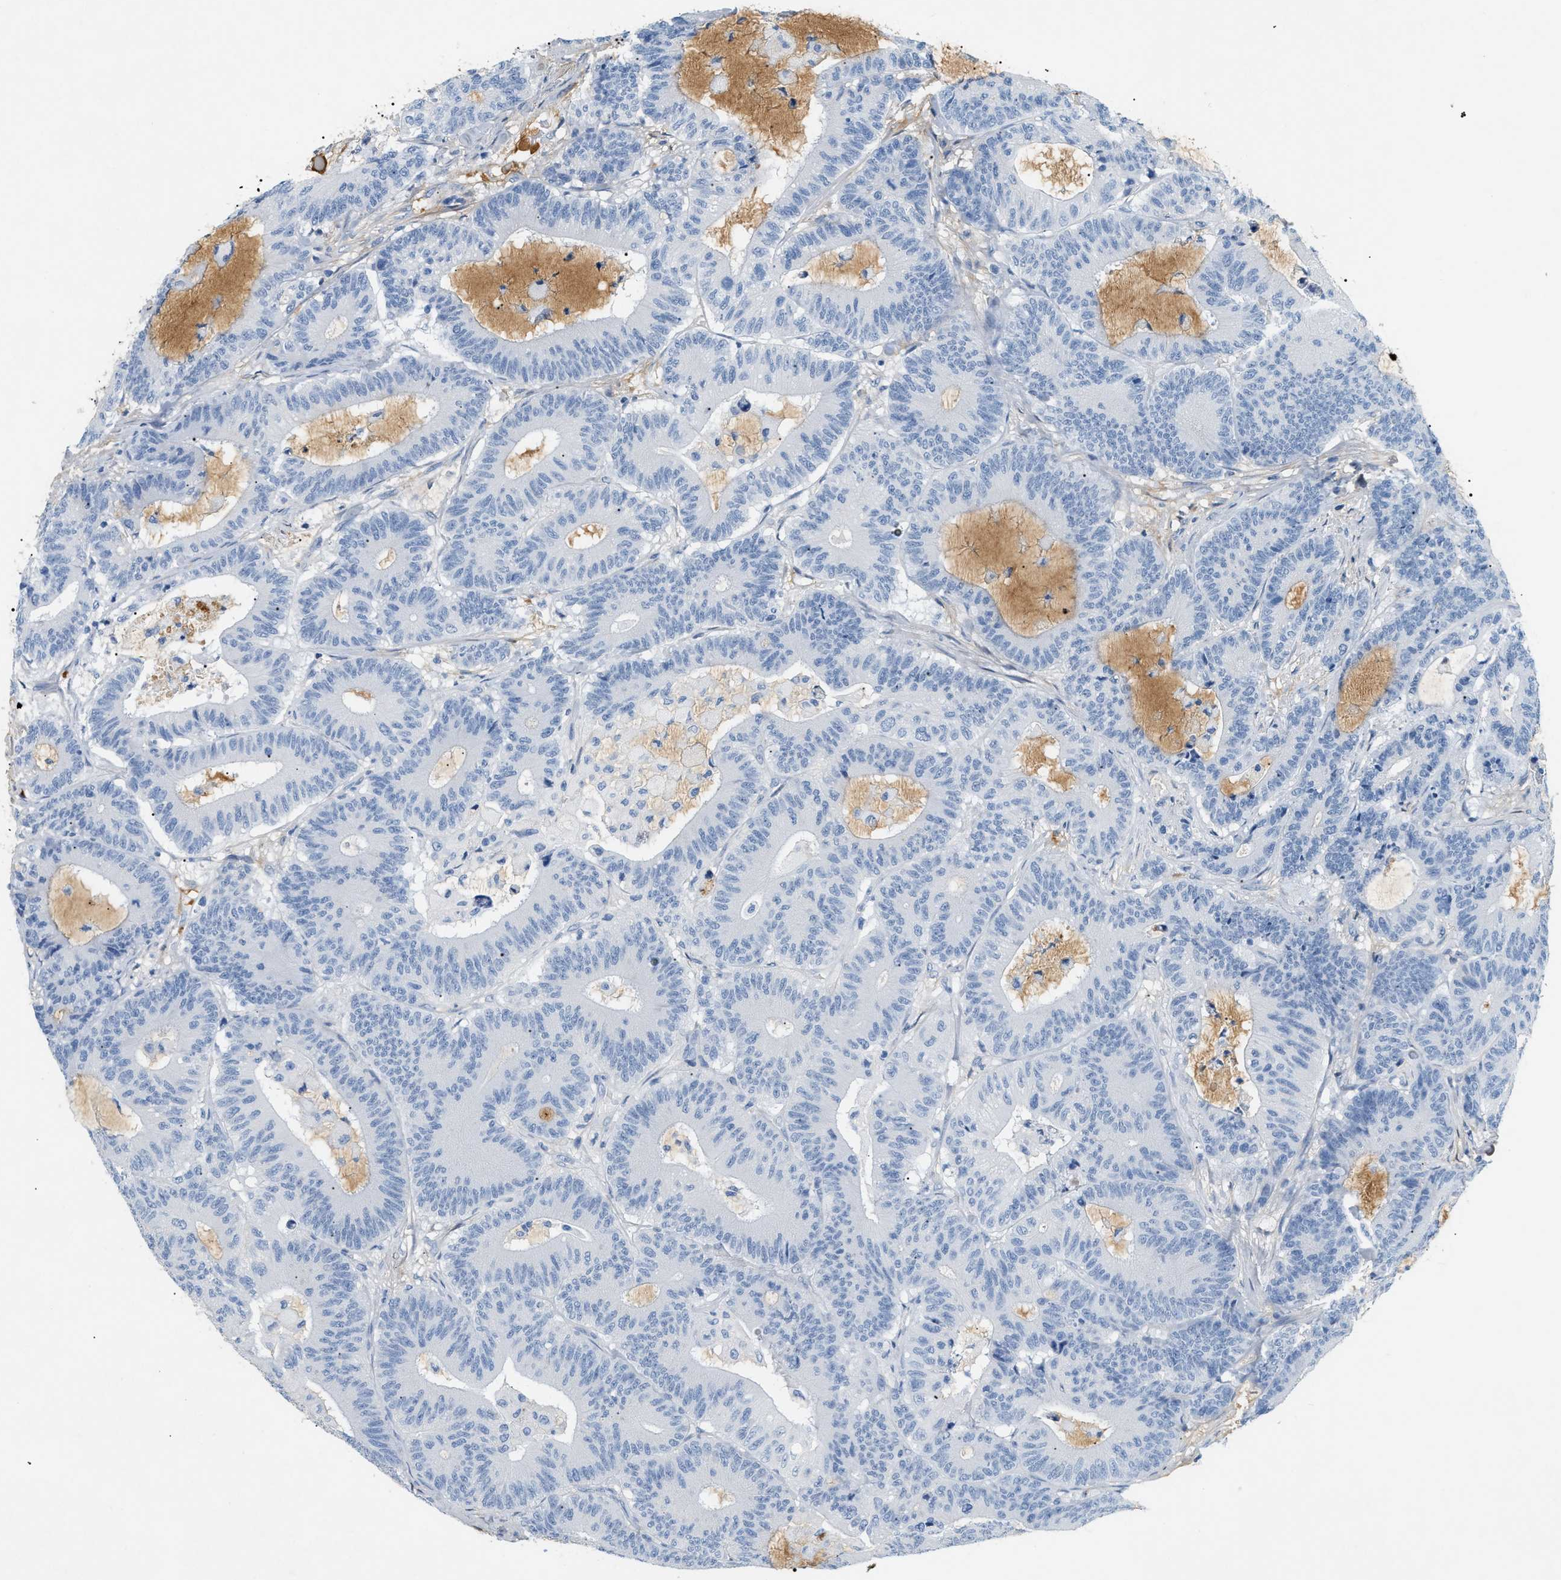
{"staining": {"intensity": "negative", "quantity": "none", "location": "none"}, "tissue": "colorectal cancer", "cell_type": "Tumor cells", "image_type": "cancer", "snomed": [{"axis": "morphology", "description": "Adenocarcinoma, NOS"}, {"axis": "topography", "description": "Colon"}], "caption": "DAB immunohistochemical staining of human colorectal cancer demonstrates no significant positivity in tumor cells.", "gene": "CFH", "patient": {"sex": "female", "age": 84}}